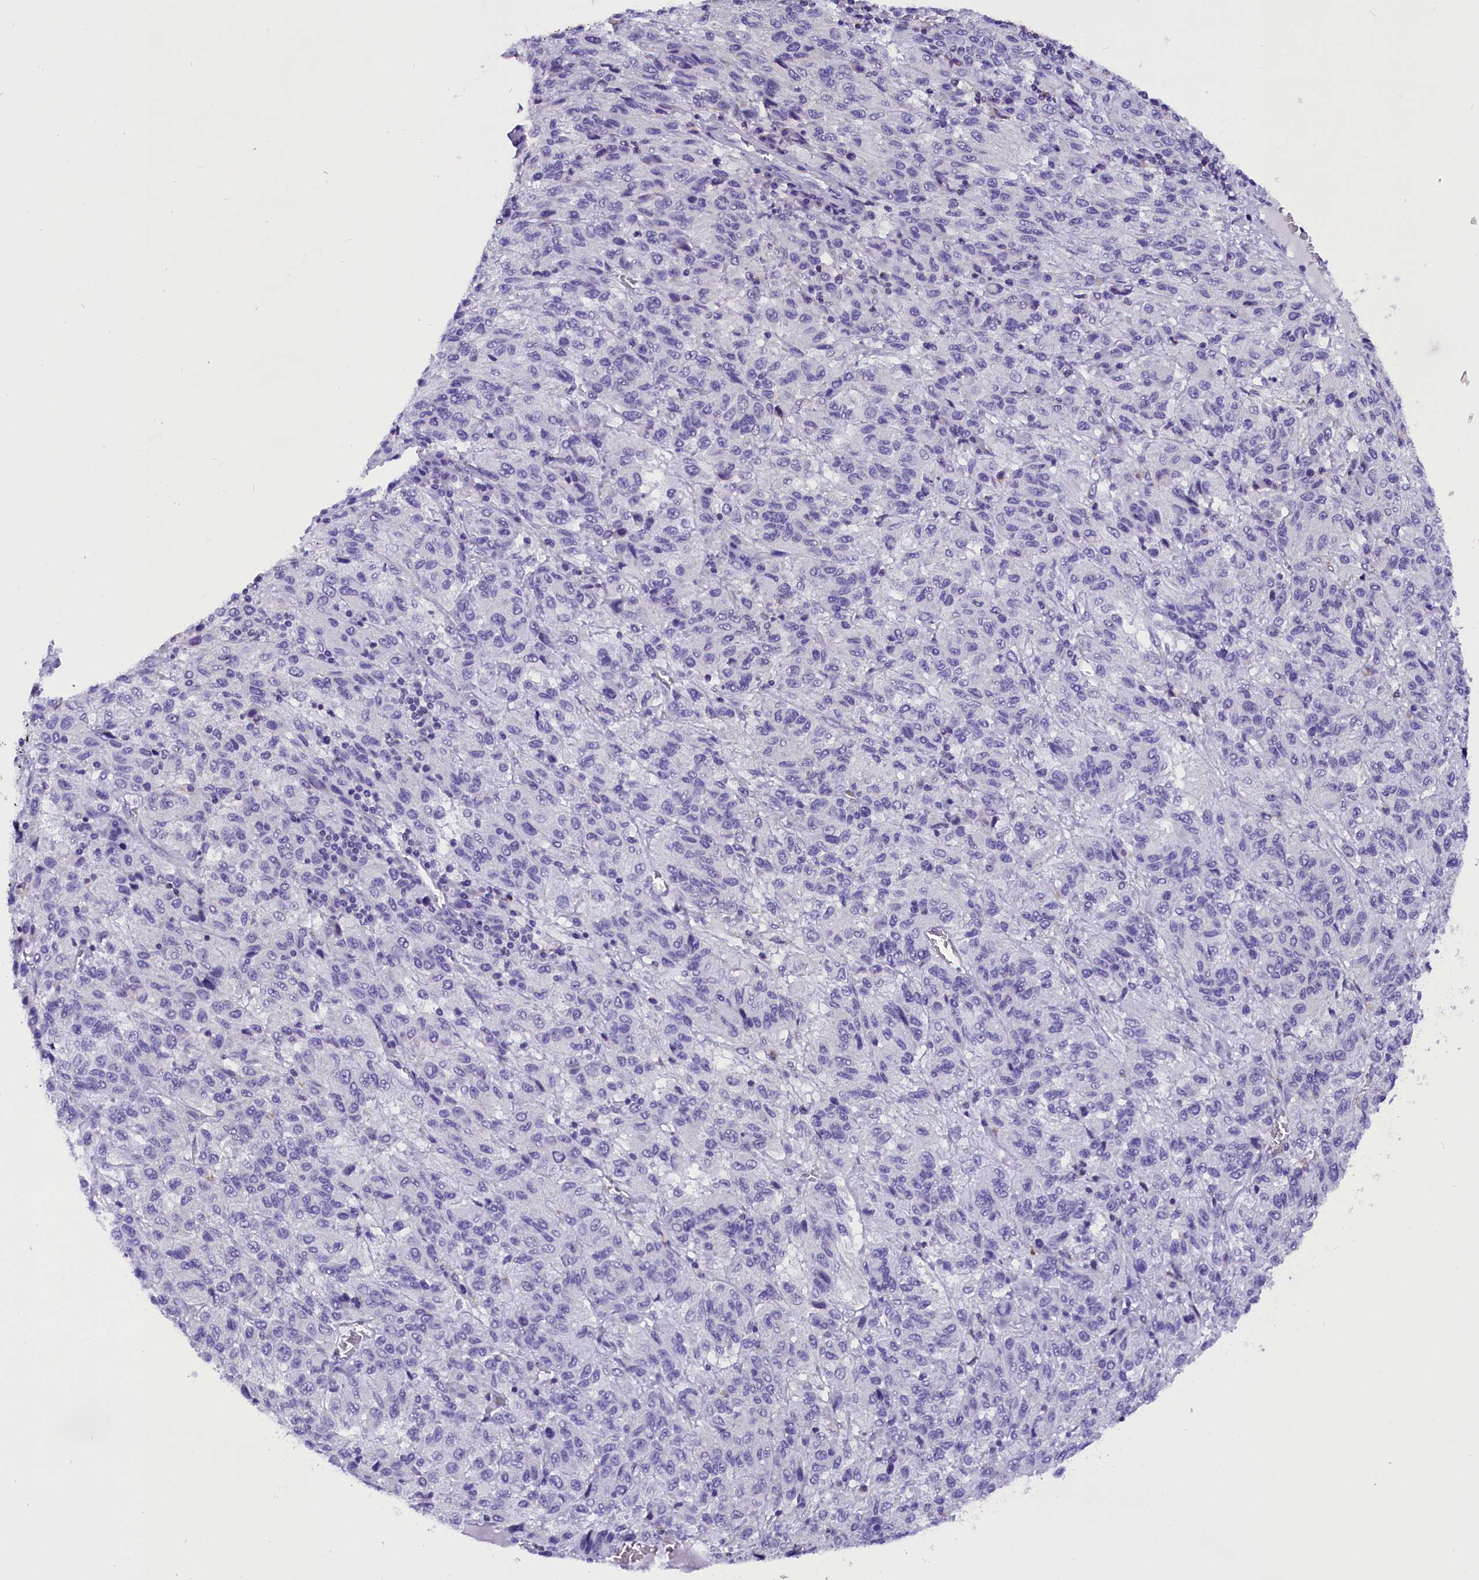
{"staining": {"intensity": "negative", "quantity": "none", "location": "none"}, "tissue": "melanoma", "cell_type": "Tumor cells", "image_type": "cancer", "snomed": [{"axis": "morphology", "description": "Malignant melanoma, Metastatic site"}, {"axis": "topography", "description": "Lung"}], "caption": "There is no significant expression in tumor cells of melanoma.", "gene": "ABAT", "patient": {"sex": "male", "age": 64}}